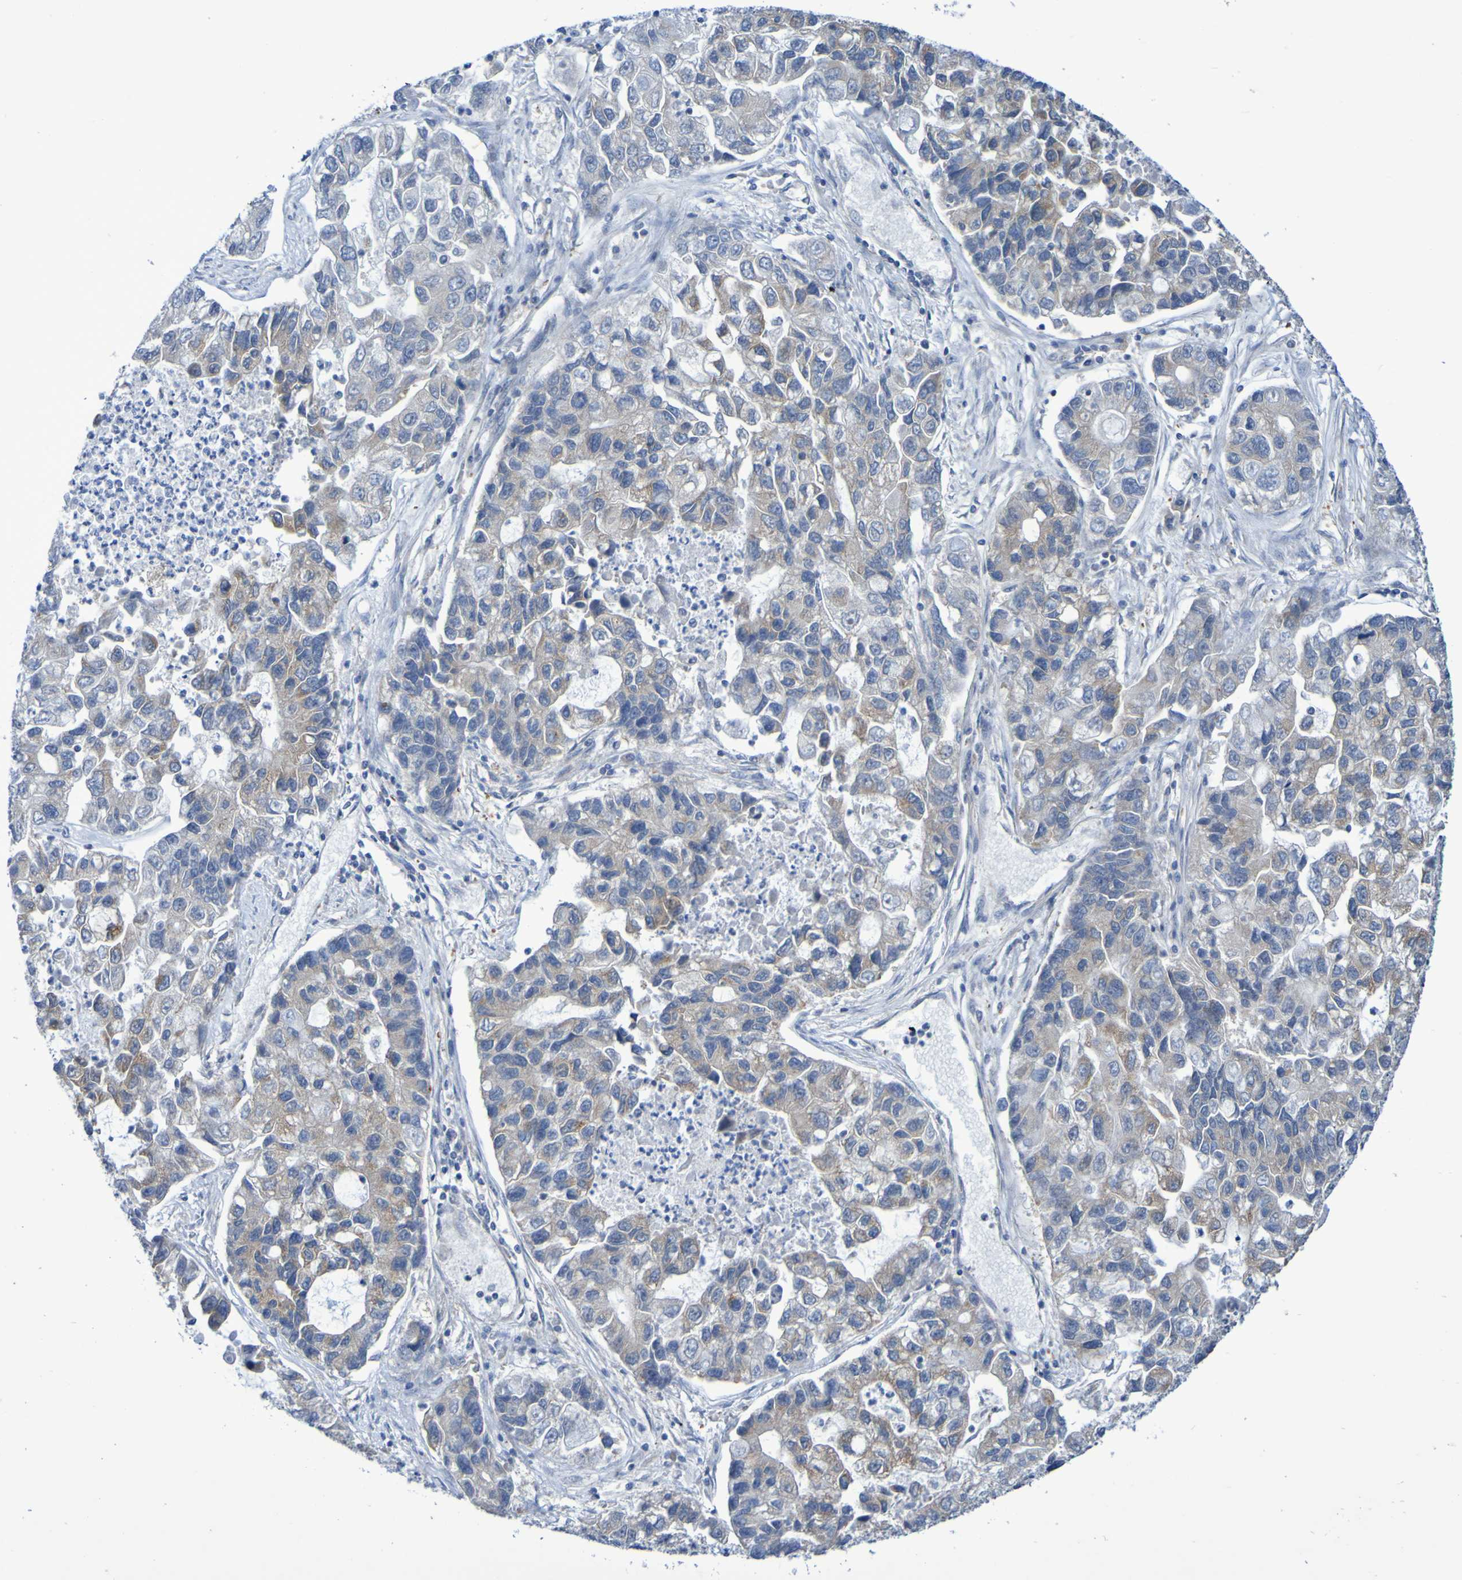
{"staining": {"intensity": "weak", "quantity": "25%-75%", "location": "cytoplasmic/membranous"}, "tissue": "lung cancer", "cell_type": "Tumor cells", "image_type": "cancer", "snomed": [{"axis": "morphology", "description": "Adenocarcinoma, NOS"}, {"axis": "topography", "description": "Lung"}], "caption": "Human adenocarcinoma (lung) stained with a protein marker displays weak staining in tumor cells.", "gene": "LMBRD2", "patient": {"sex": "female", "age": 51}}